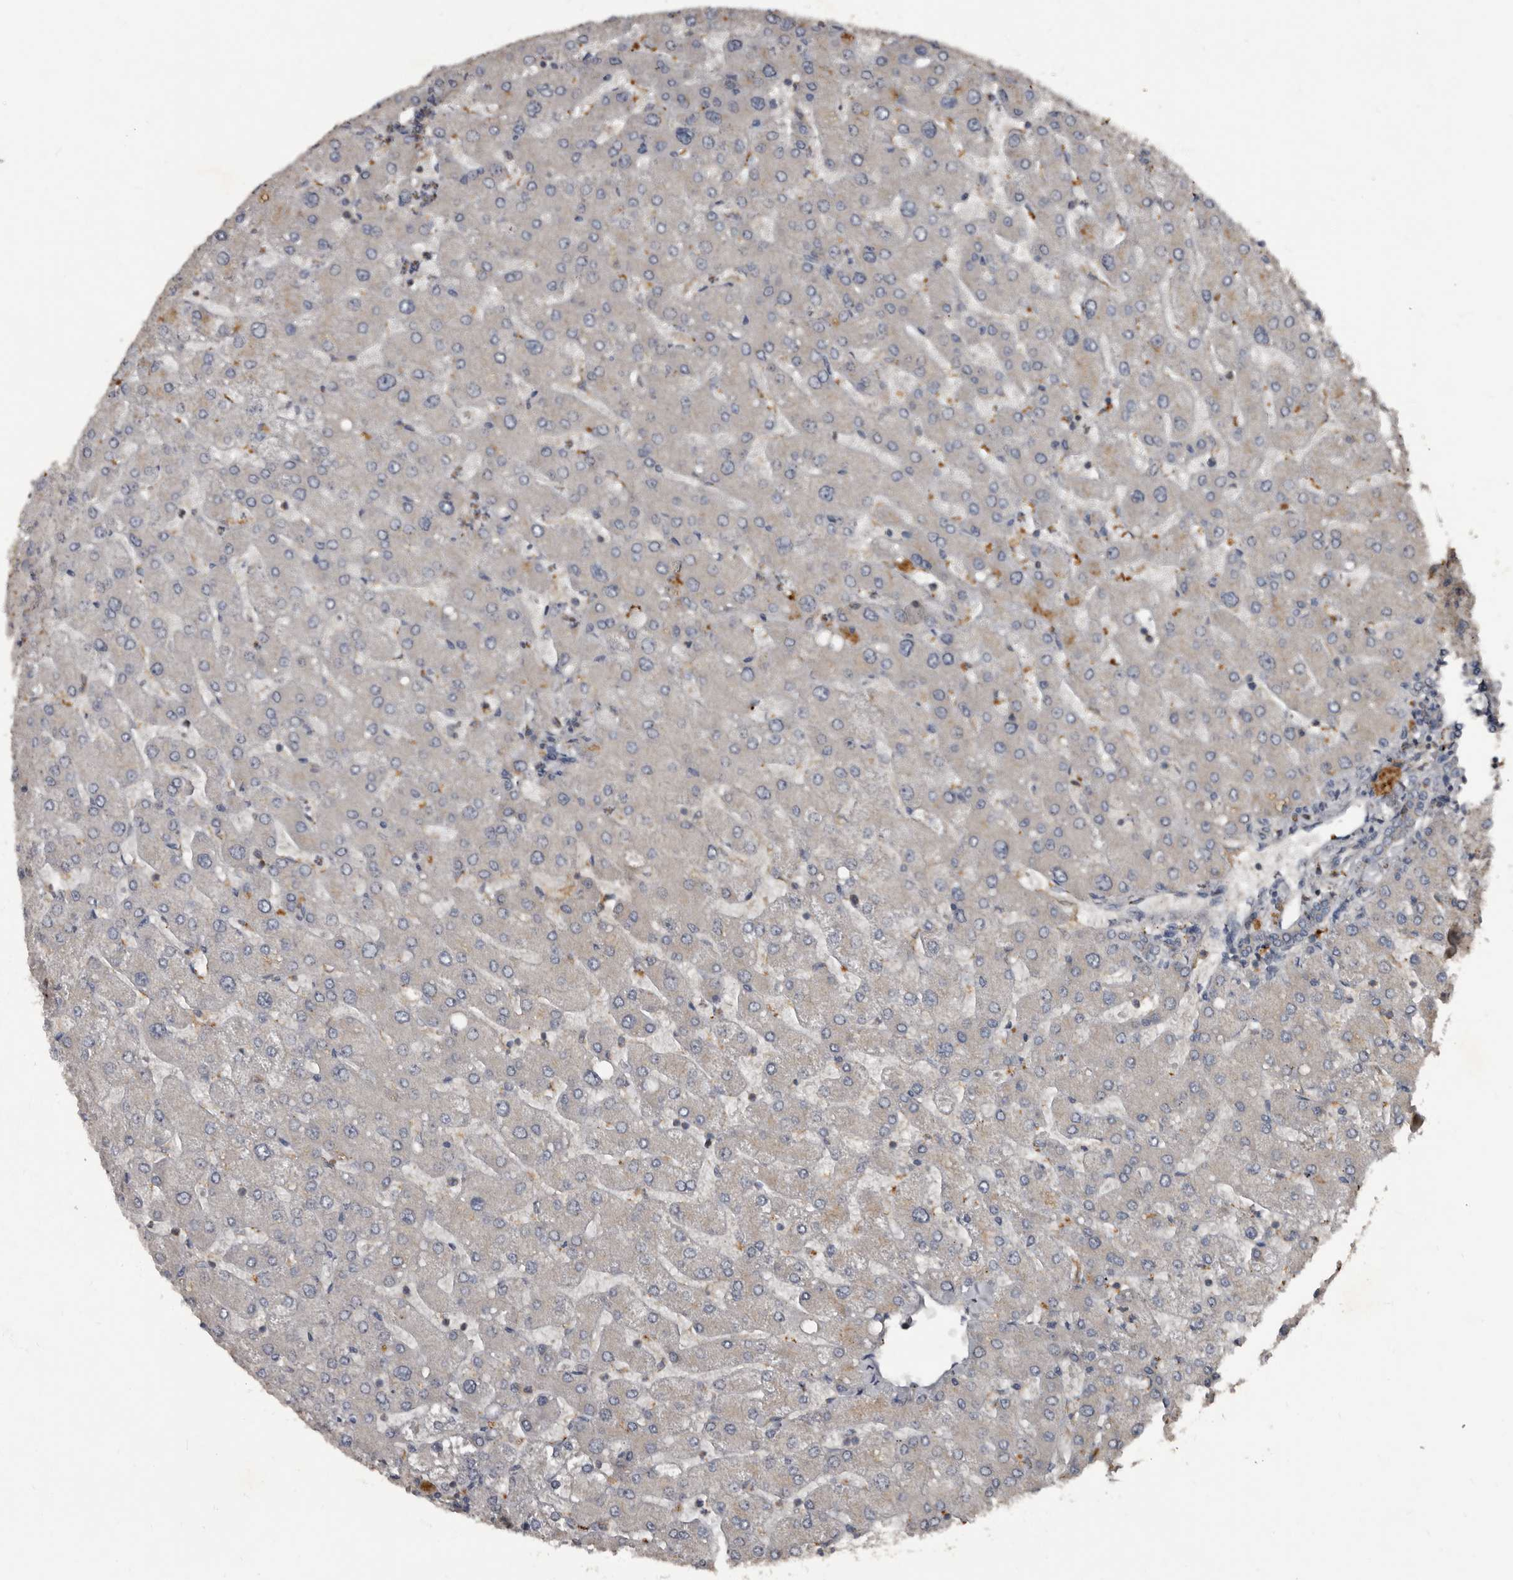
{"staining": {"intensity": "negative", "quantity": "none", "location": "none"}, "tissue": "liver", "cell_type": "Cholangiocytes", "image_type": "normal", "snomed": [{"axis": "morphology", "description": "Normal tissue, NOS"}, {"axis": "topography", "description": "Liver"}], "caption": "An immunohistochemistry (IHC) image of benign liver is shown. There is no staining in cholangiocytes of liver. Nuclei are stained in blue.", "gene": "GREB1", "patient": {"sex": "male", "age": 55}}